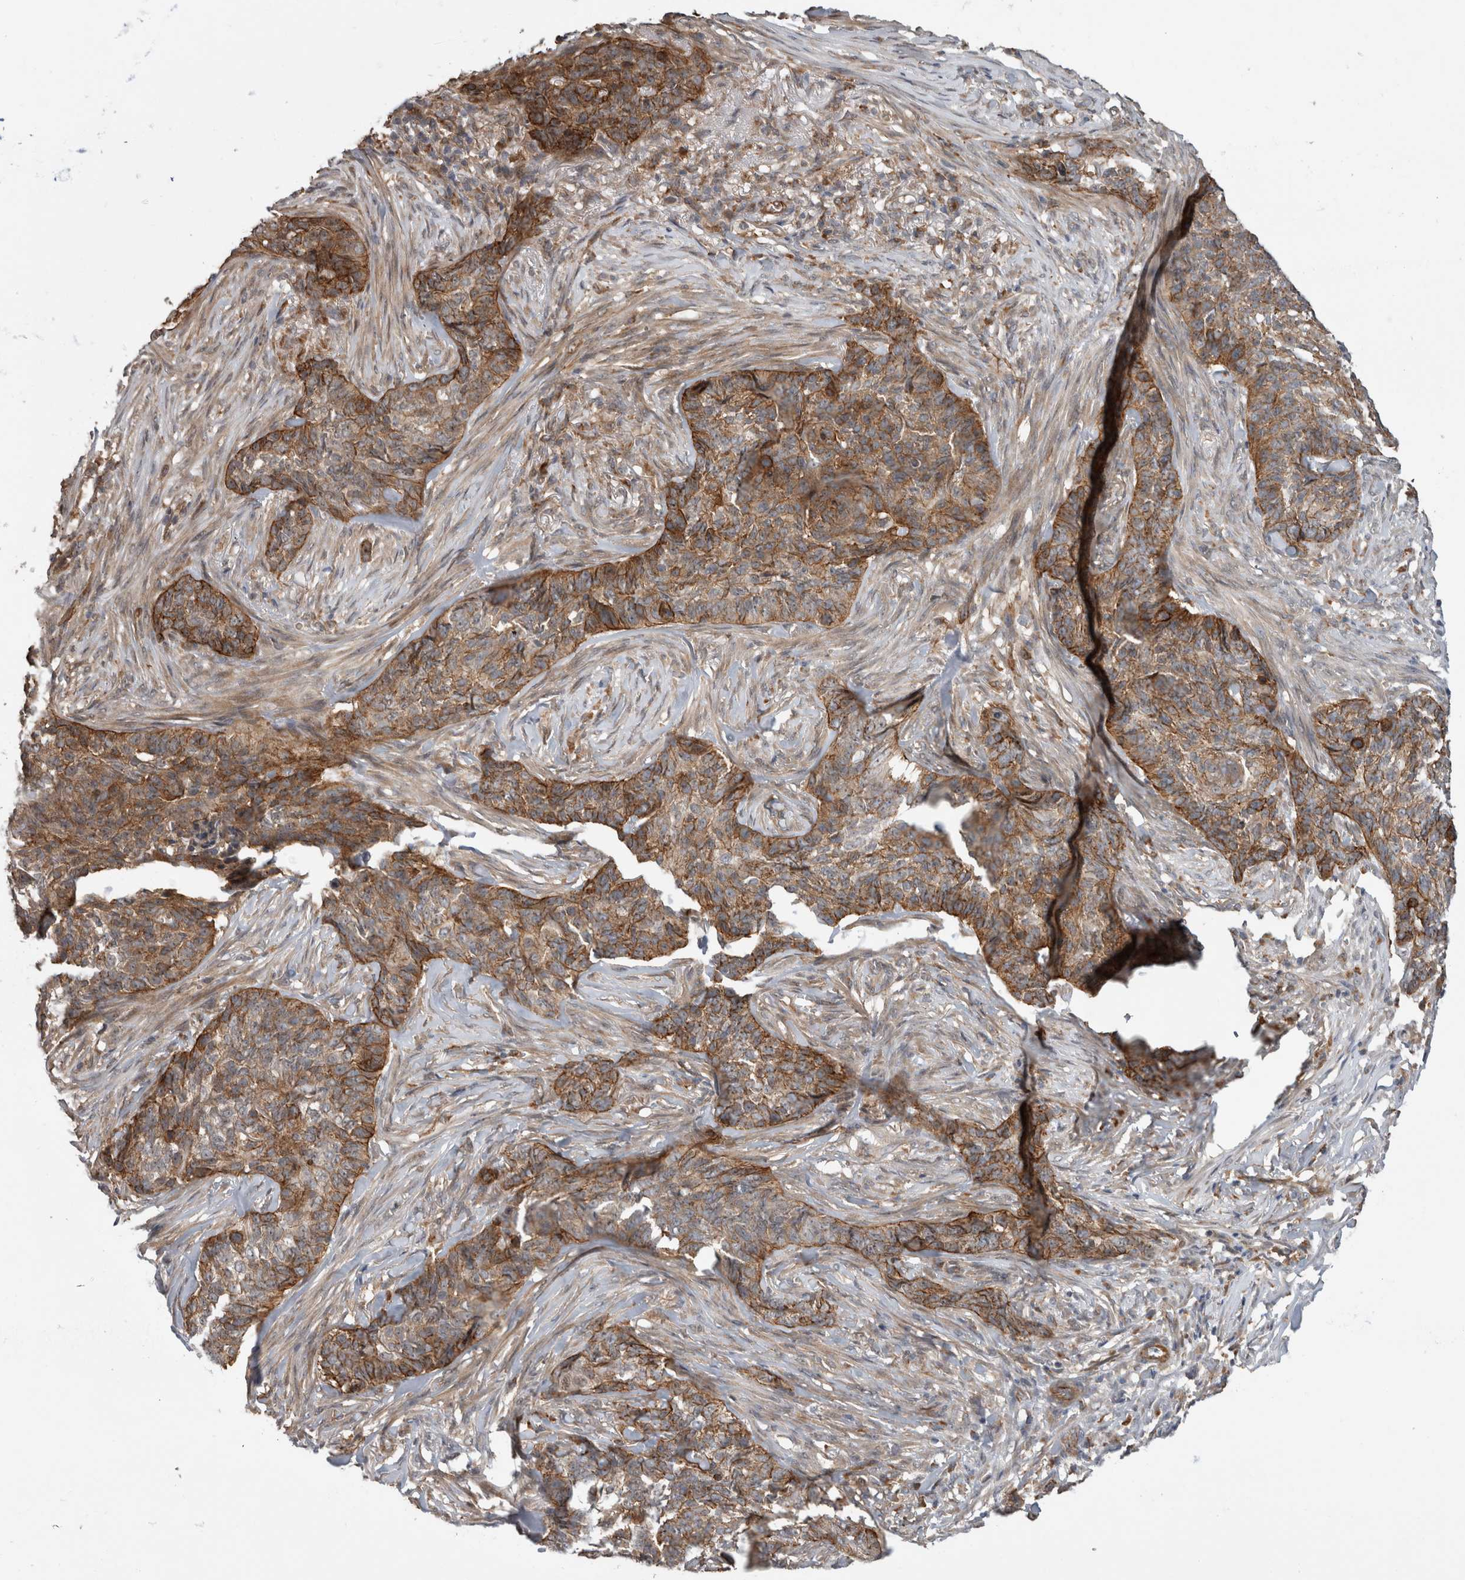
{"staining": {"intensity": "moderate", "quantity": ">75%", "location": "cytoplasmic/membranous"}, "tissue": "skin cancer", "cell_type": "Tumor cells", "image_type": "cancer", "snomed": [{"axis": "morphology", "description": "Basal cell carcinoma"}, {"axis": "topography", "description": "Skin"}], "caption": "Protein staining by immunohistochemistry (IHC) shows moderate cytoplasmic/membranous expression in approximately >75% of tumor cells in basal cell carcinoma (skin). Using DAB (brown) and hematoxylin (blue) stains, captured at high magnification using brightfield microscopy.", "gene": "ADGRL3", "patient": {"sex": "male", "age": 85}}